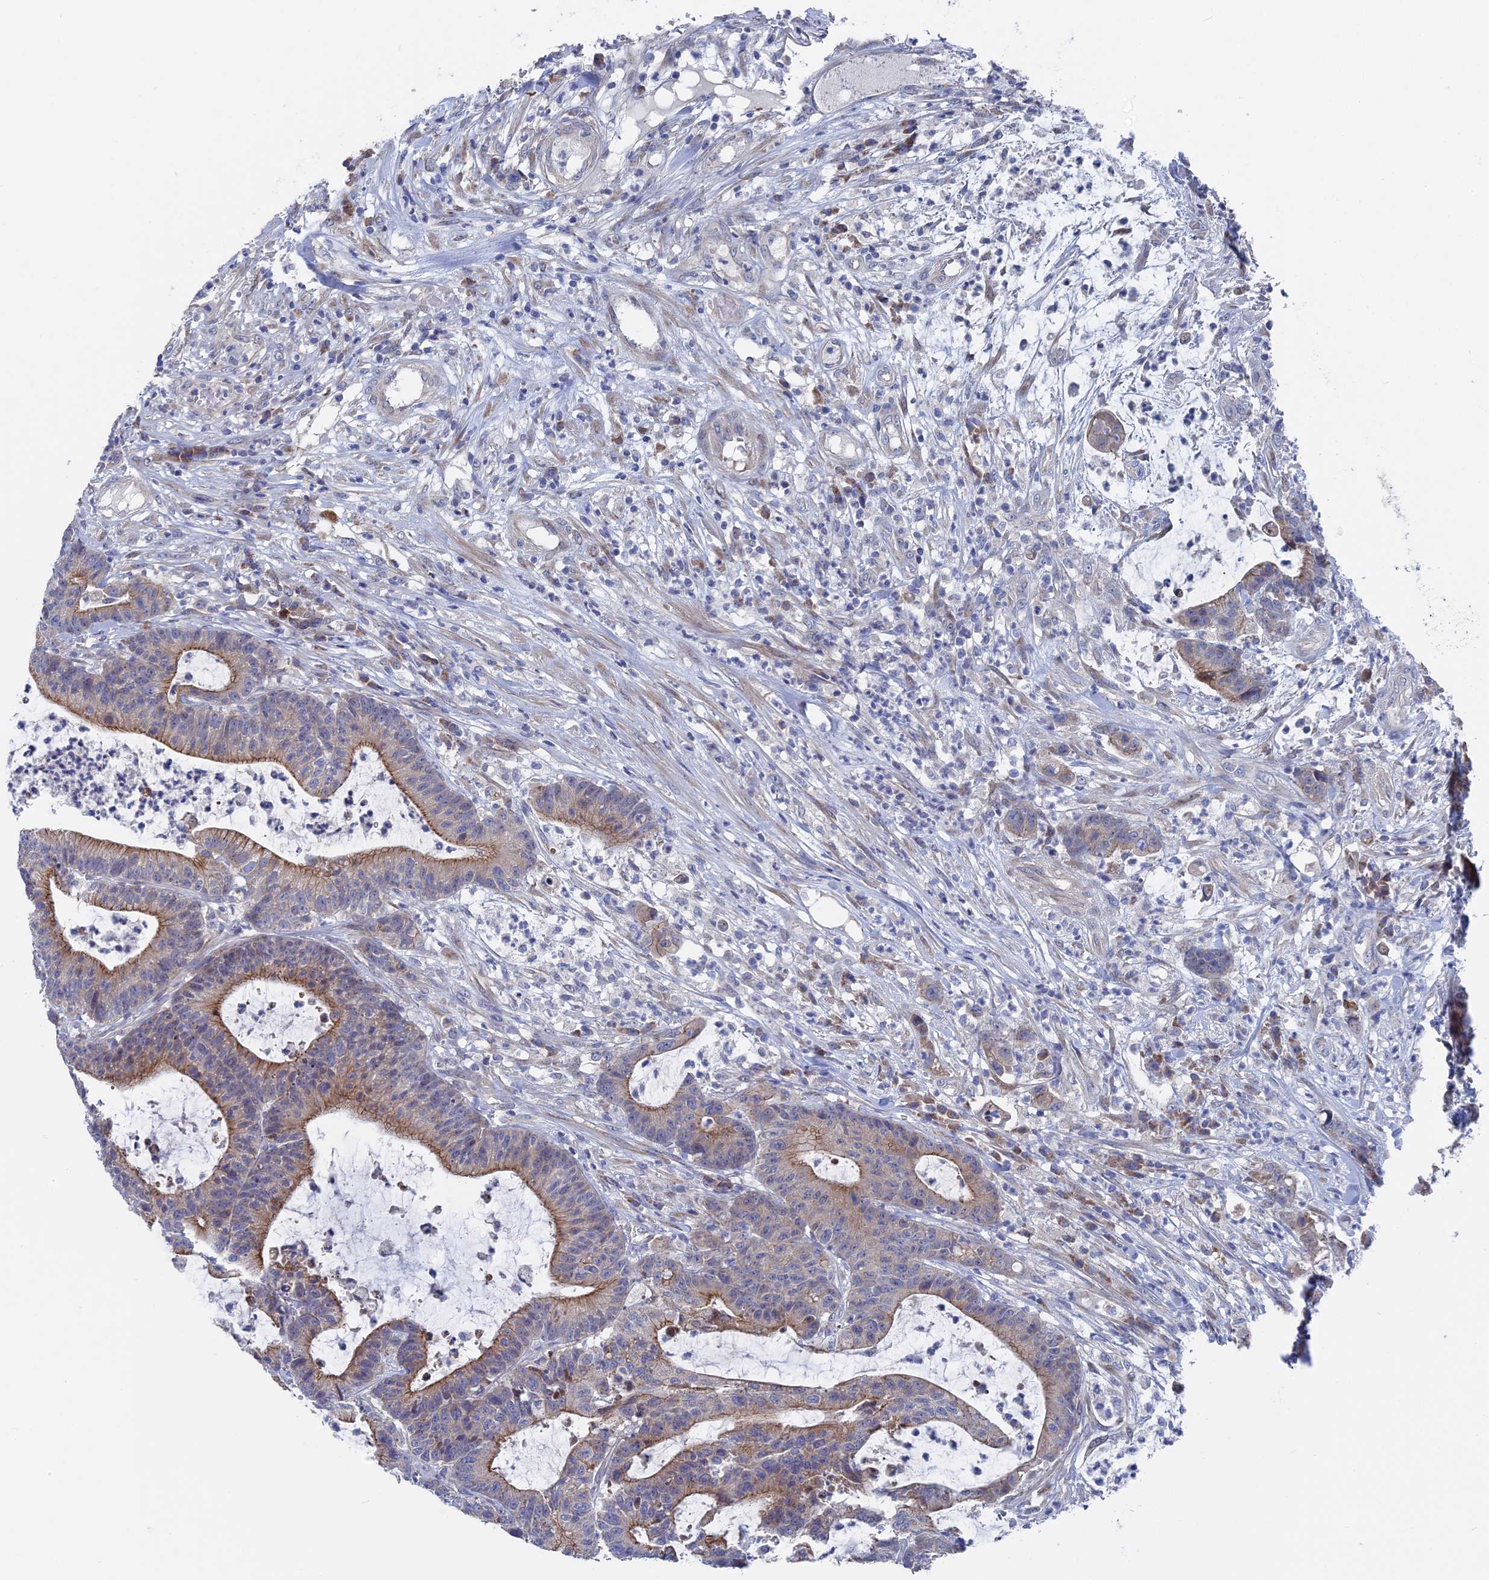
{"staining": {"intensity": "moderate", "quantity": "25%-75%", "location": "cytoplasmic/membranous"}, "tissue": "colorectal cancer", "cell_type": "Tumor cells", "image_type": "cancer", "snomed": [{"axis": "morphology", "description": "Adenocarcinoma, NOS"}, {"axis": "topography", "description": "Colon"}], "caption": "Adenocarcinoma (colorectal) stained with a brown dye displays moderate cytoplasmic/membranous positive staining in approximately 25%-75% of tumor cells.", "gene": "TMEM161A", "patient": {"sex": "female", "age": 84}}